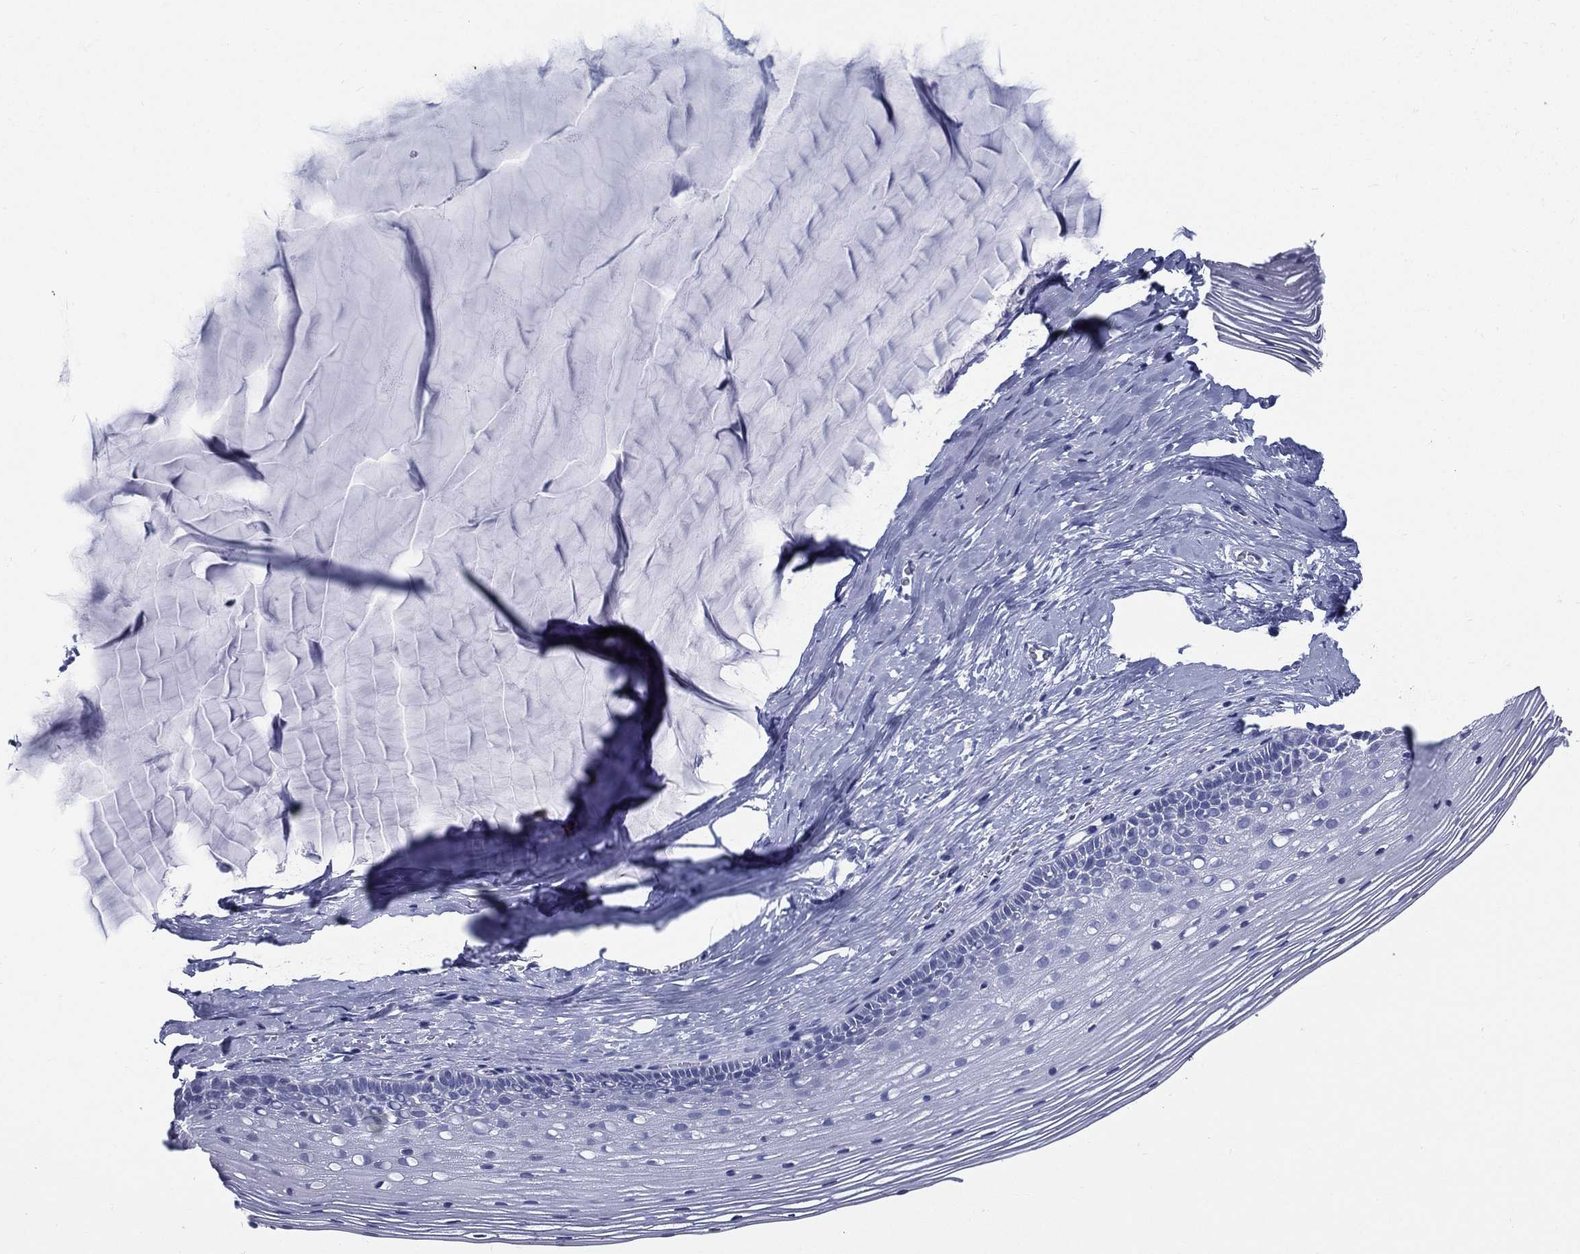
{"staining": {"intensity": "negative", "quantity": "none", "location": "none"}, "tissue": "cervix", "cell_type": "Squamous epithelial cells", "image_type": "normal", "snomed": [{"axis": "morphology", "description": "Normal tissue, NOS"}, {"axis": "topography", "description": "Cervix"}], "caption": "This is an immunohistochemistry (IHC) image of unremarkable cervix. There is no positivity in squamous epithelial cells.", "gene": "RSPH4A", "patient": {"sex": "female", "age": 40}}